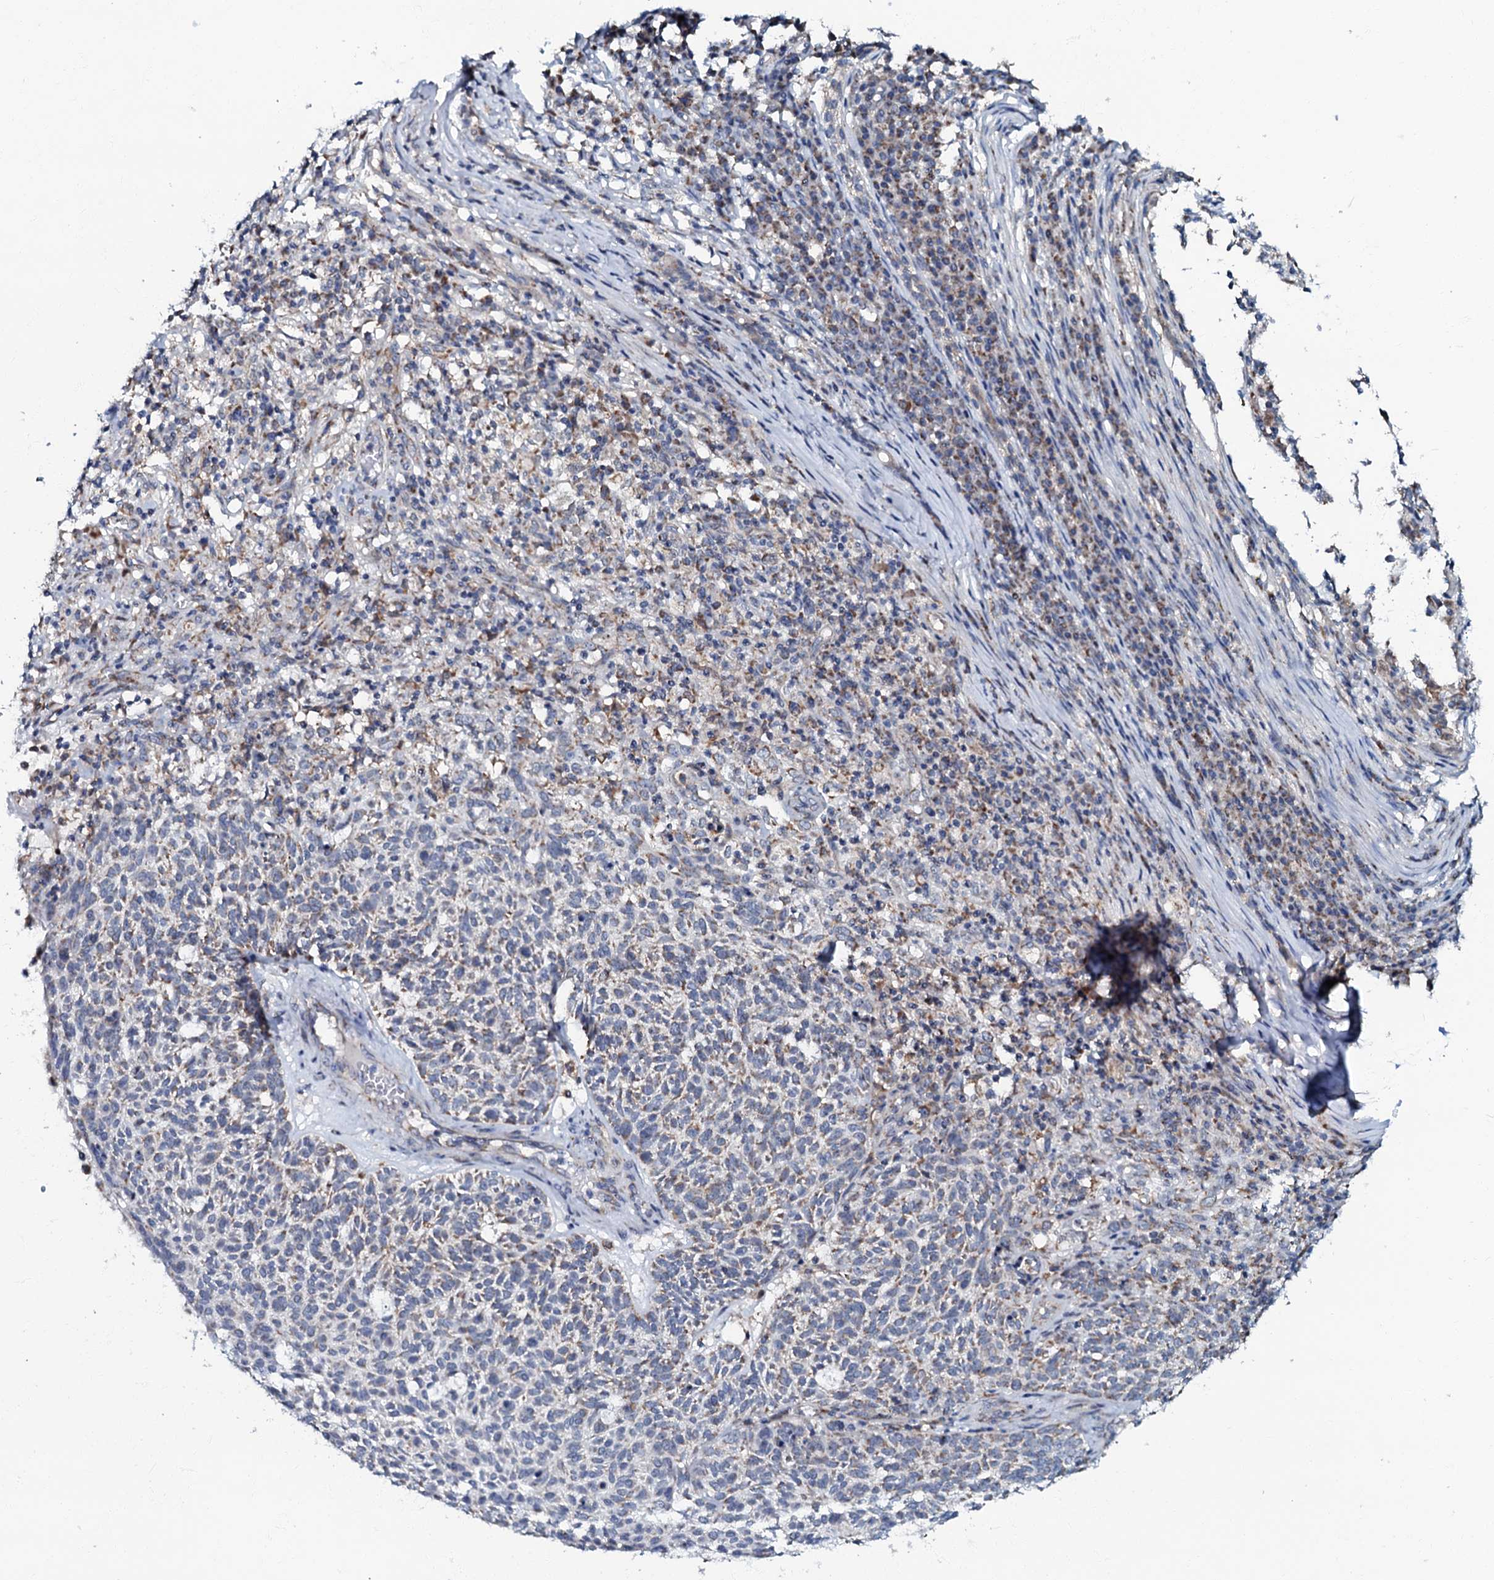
{"staining": {"intensity": "weak", "quantity": "<25%", "location": "cytoplasmic/membranous"}, "tissue": "skin cancer", "cell_type": "Tumor cells", "image_type": "cancer", "snomed": [{"axis": "morphology", "description": "Squamous cell carcinoma, NOS"}, {"axis": "topography", "description": "Skin"}], "caption": "The image demonstrates no significant expression in tumor cells of skin squamous cell carcinoma. Nuclei are stained in blue.", "gene": "MRPL51", "patient": {"sex": "female", "age": 90}}